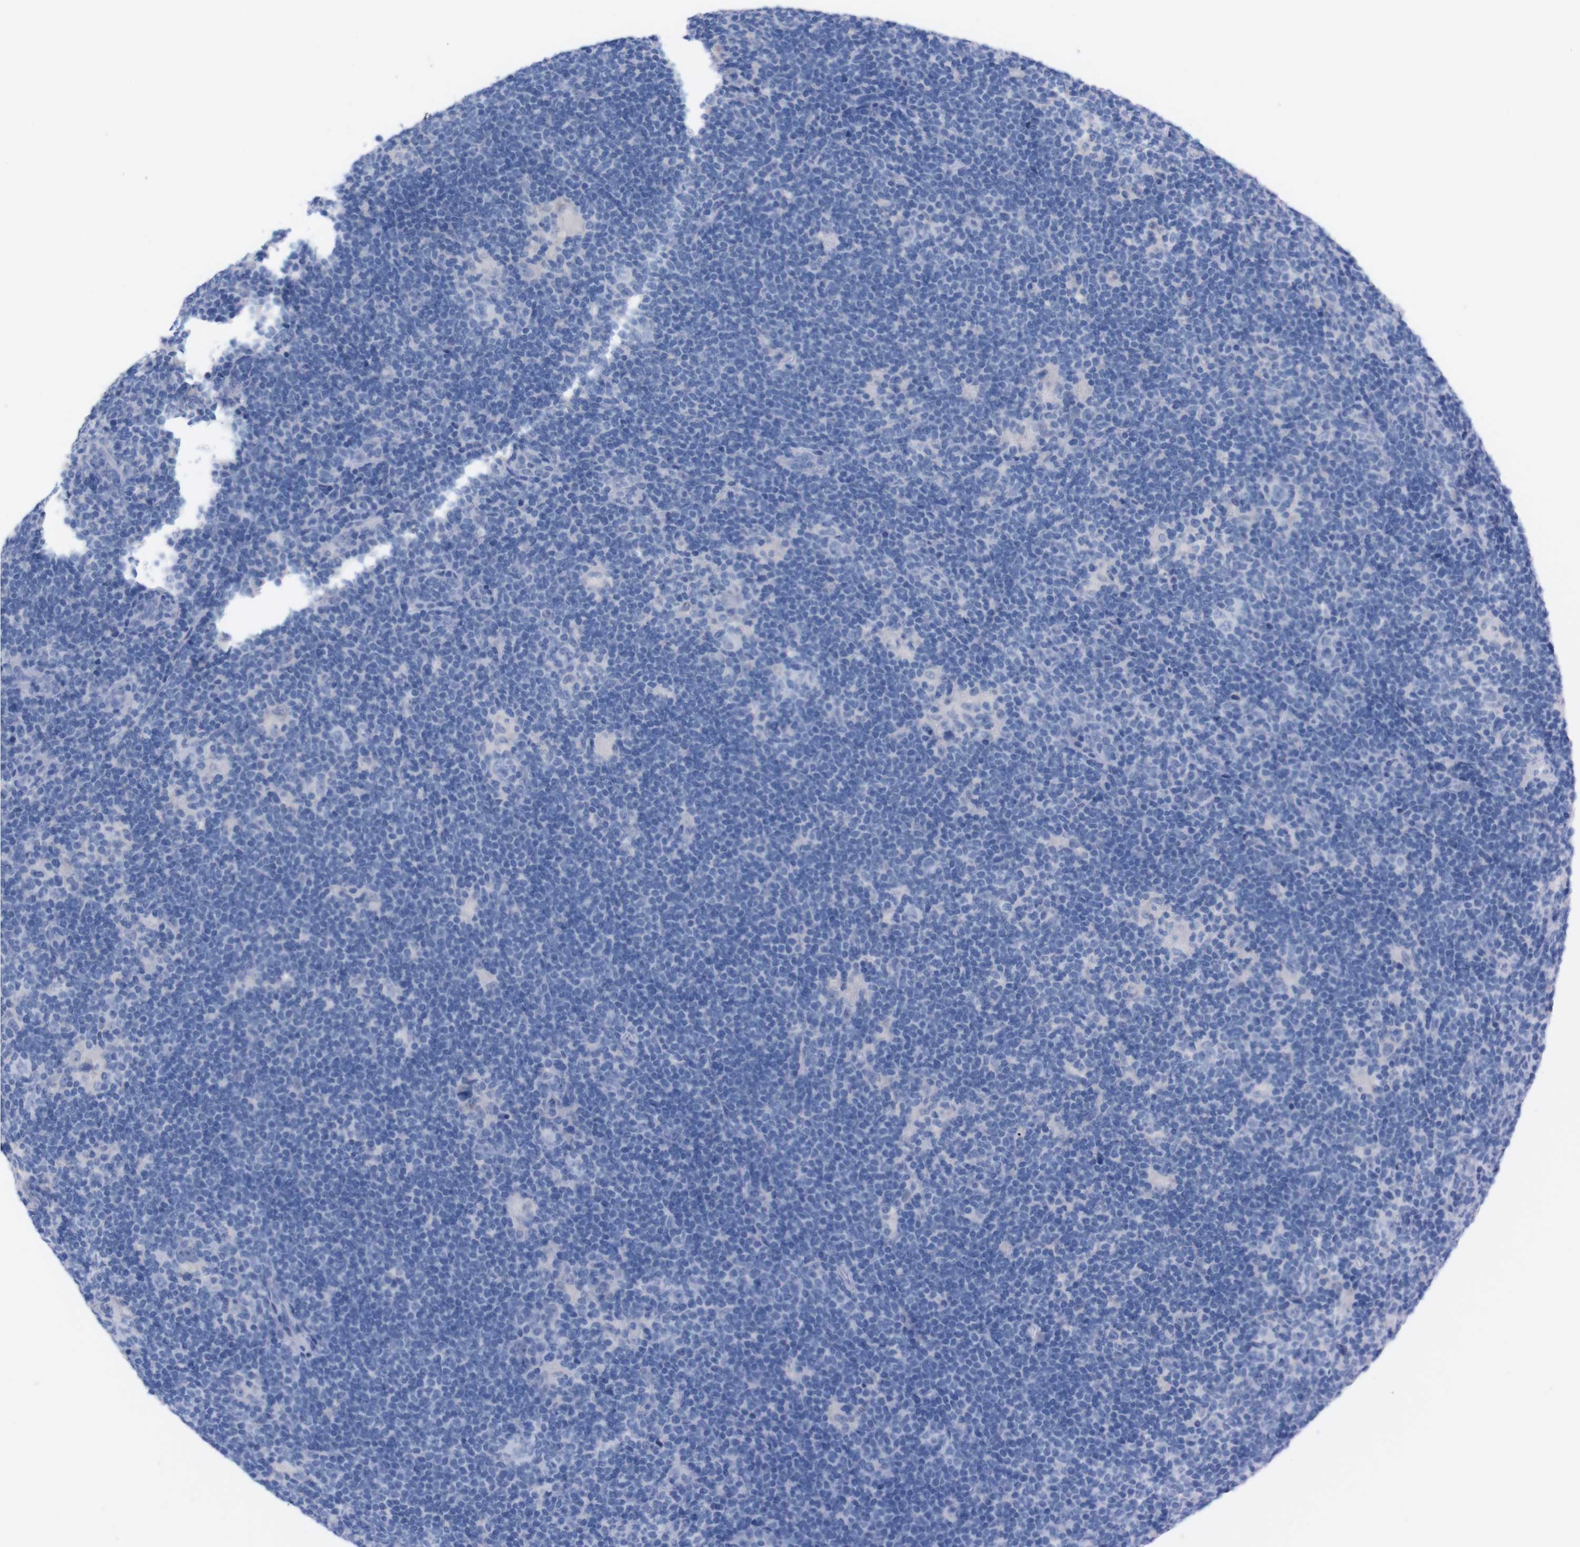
{"staining": {"intensity": "negative", "quantity": "none", "location": "none"}, "tissue": "lymphoma", "cell_type": "Tumor cells", "image_type": "cancer", "snomed": [{"axis": "morphology", "description": "Hodgkin's disease, NOS"}, {"axis": "topography", "description": "Lymph node"}], "caption": "High power microscopy photomicrograph of an IHC micrograph of Hodgkin's disease, revealing no significant positivity in tumor cells.", "gene": "TMEM243", "patient": {"sex": "female", "age": 57}}